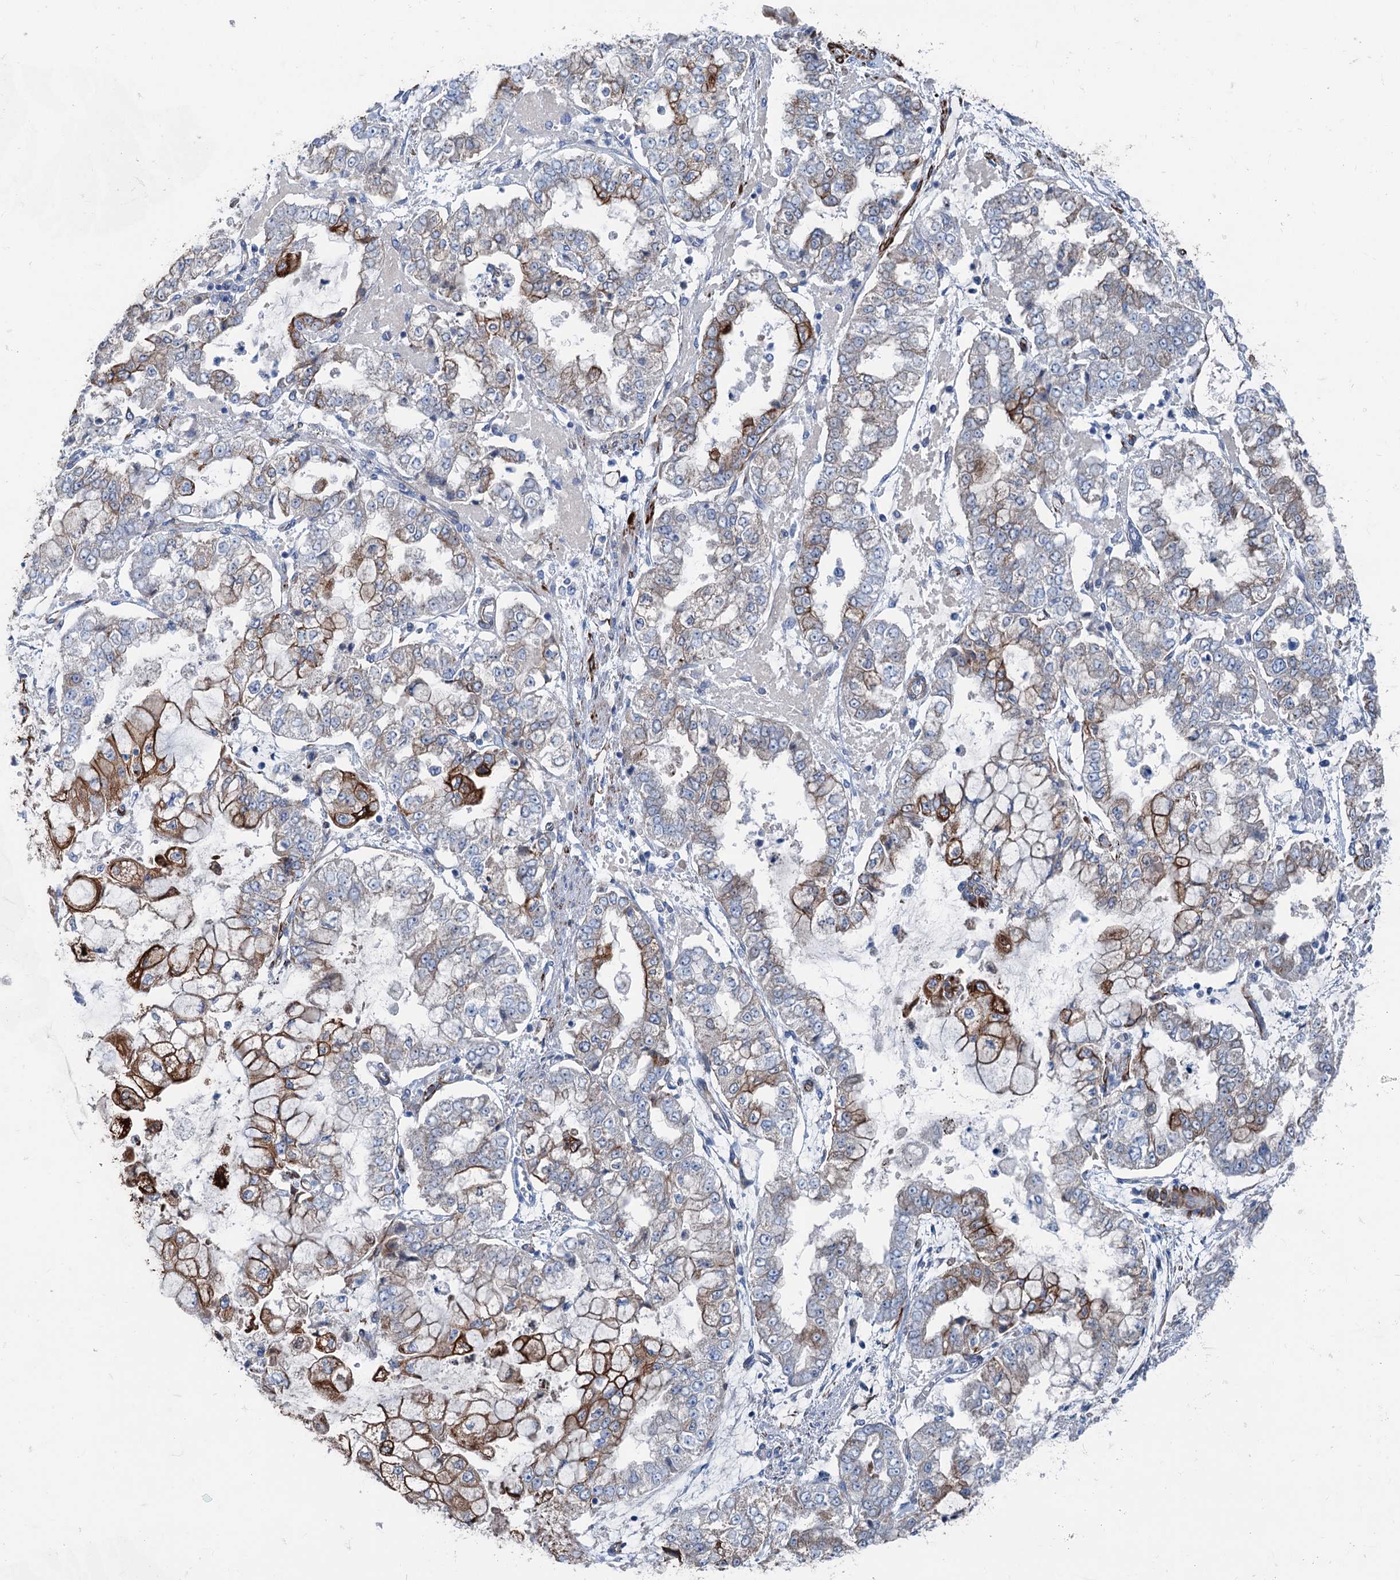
{"staining": {"intensity": "moderate", "quantity": "<25%", "location": "cytoplasmic/membranous"}, "tissue": "stomach cancer", "cell_type": "Tumor cells", "image_type": "cancer", "snomed": [{"axis": "morphology", "description": "Adenocarcinoma, NOS"}, {"axis": "topography", "description": "Stomach"}], "caption": "Protein expression analysis of human adenocarcinoma (stomach) reveals moderate cytoplasmic/membranous staining in approximately <25% of tumor cells.", "gene": "CALCOCO1", "patient": {"sex": "male", "age": 76}}